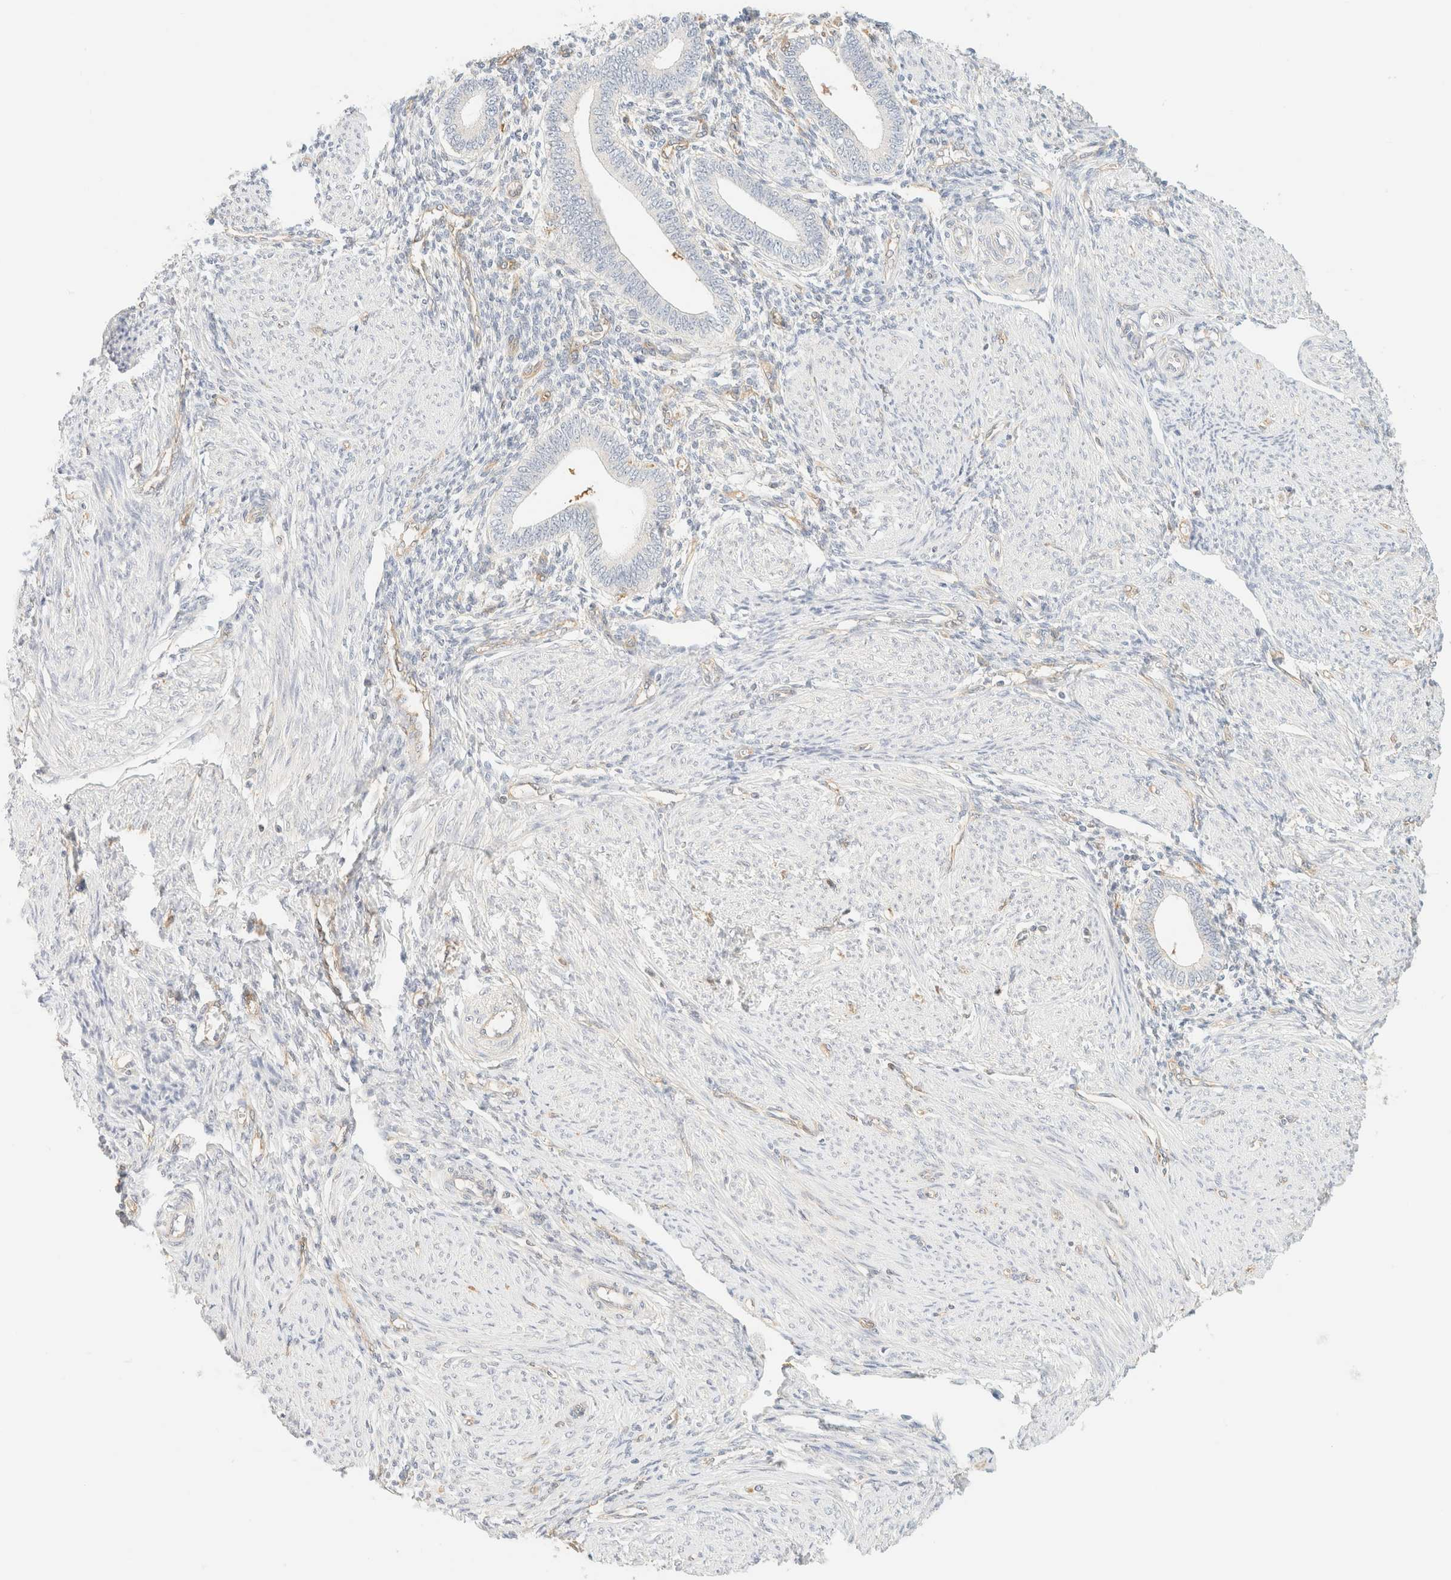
{"staining": {"intensity": "weak", "quantity": "<25%", "location": "cytoplasmic/membranous"}, "tissue": "endometrium", "cell_type": "Cells in endometrial stroma", "image_type": "normal", "snomed": [{"axis": "morphology", "description": "Normal tissue, NOS"}, {"axis": "topography", "description": "Endometrium"}], "caption": "A high-resolution micrograph shows immunohistochemistry staining of unremarkable endometrium, which displays no significant staining in cells in endometrial stroma.", "gene": "FHOD1", "patient": {"sex": "female", "age": 42}}